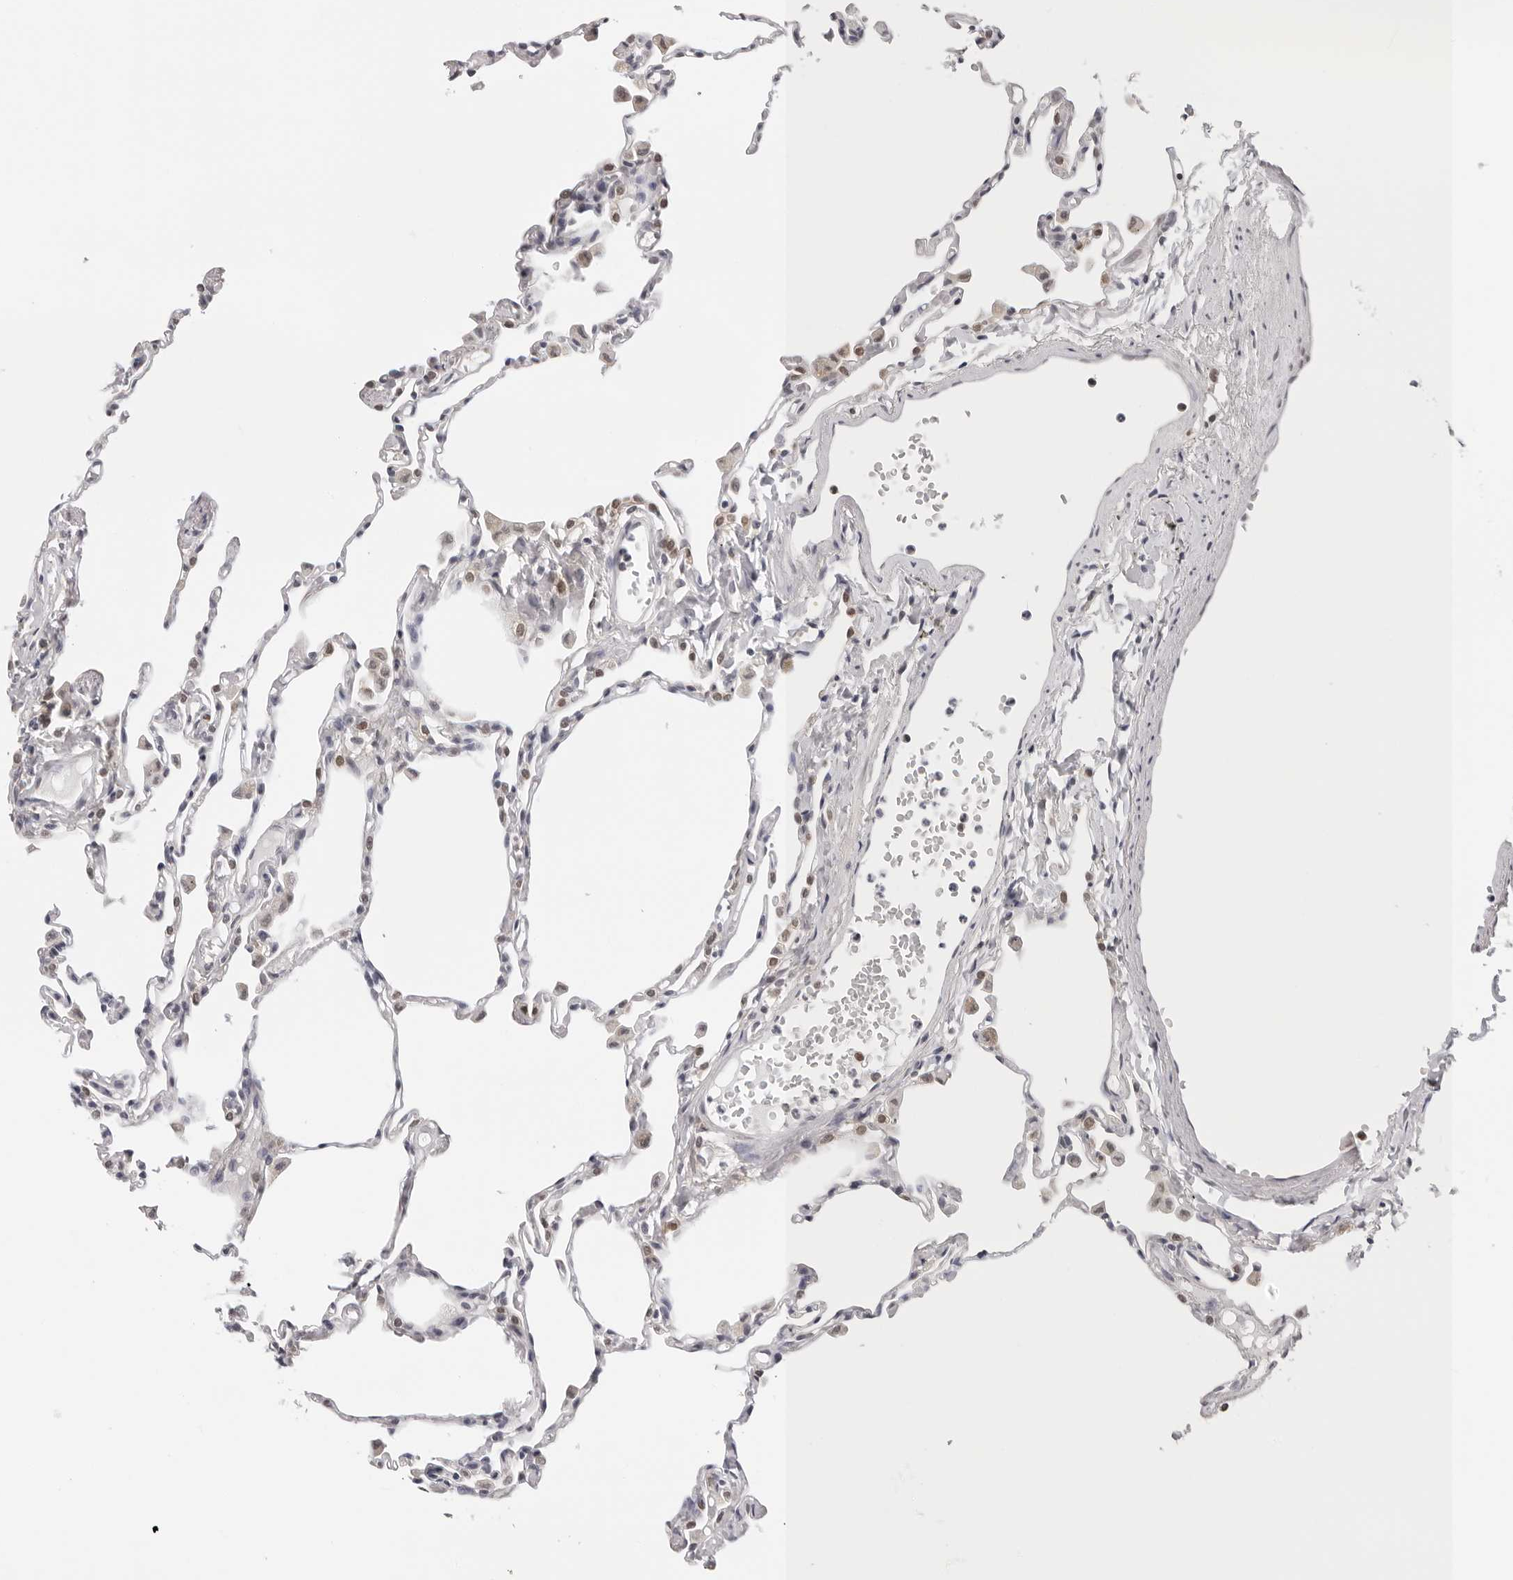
{"staining": {"intensity": "weak", "quantity": "<25%", "location": "cytoplasmic/membranous"}, "tissue": "lung", "cell_type": "Alveolar cells", "image_type": "normal", "snomed": [{"axis": "morphology", "description": "Normal tissue, NOS"}, {"axis": "topography", "description": "Lung"}], "caption": "IHC photomicrograph of benign lung: human lung stained with DAB (3,3'-diaminobenzidine) exhibits no significant protein staining in alveolar cells.", "gene": "WDR77", "patient": {"sex": "female", "age": 49}}